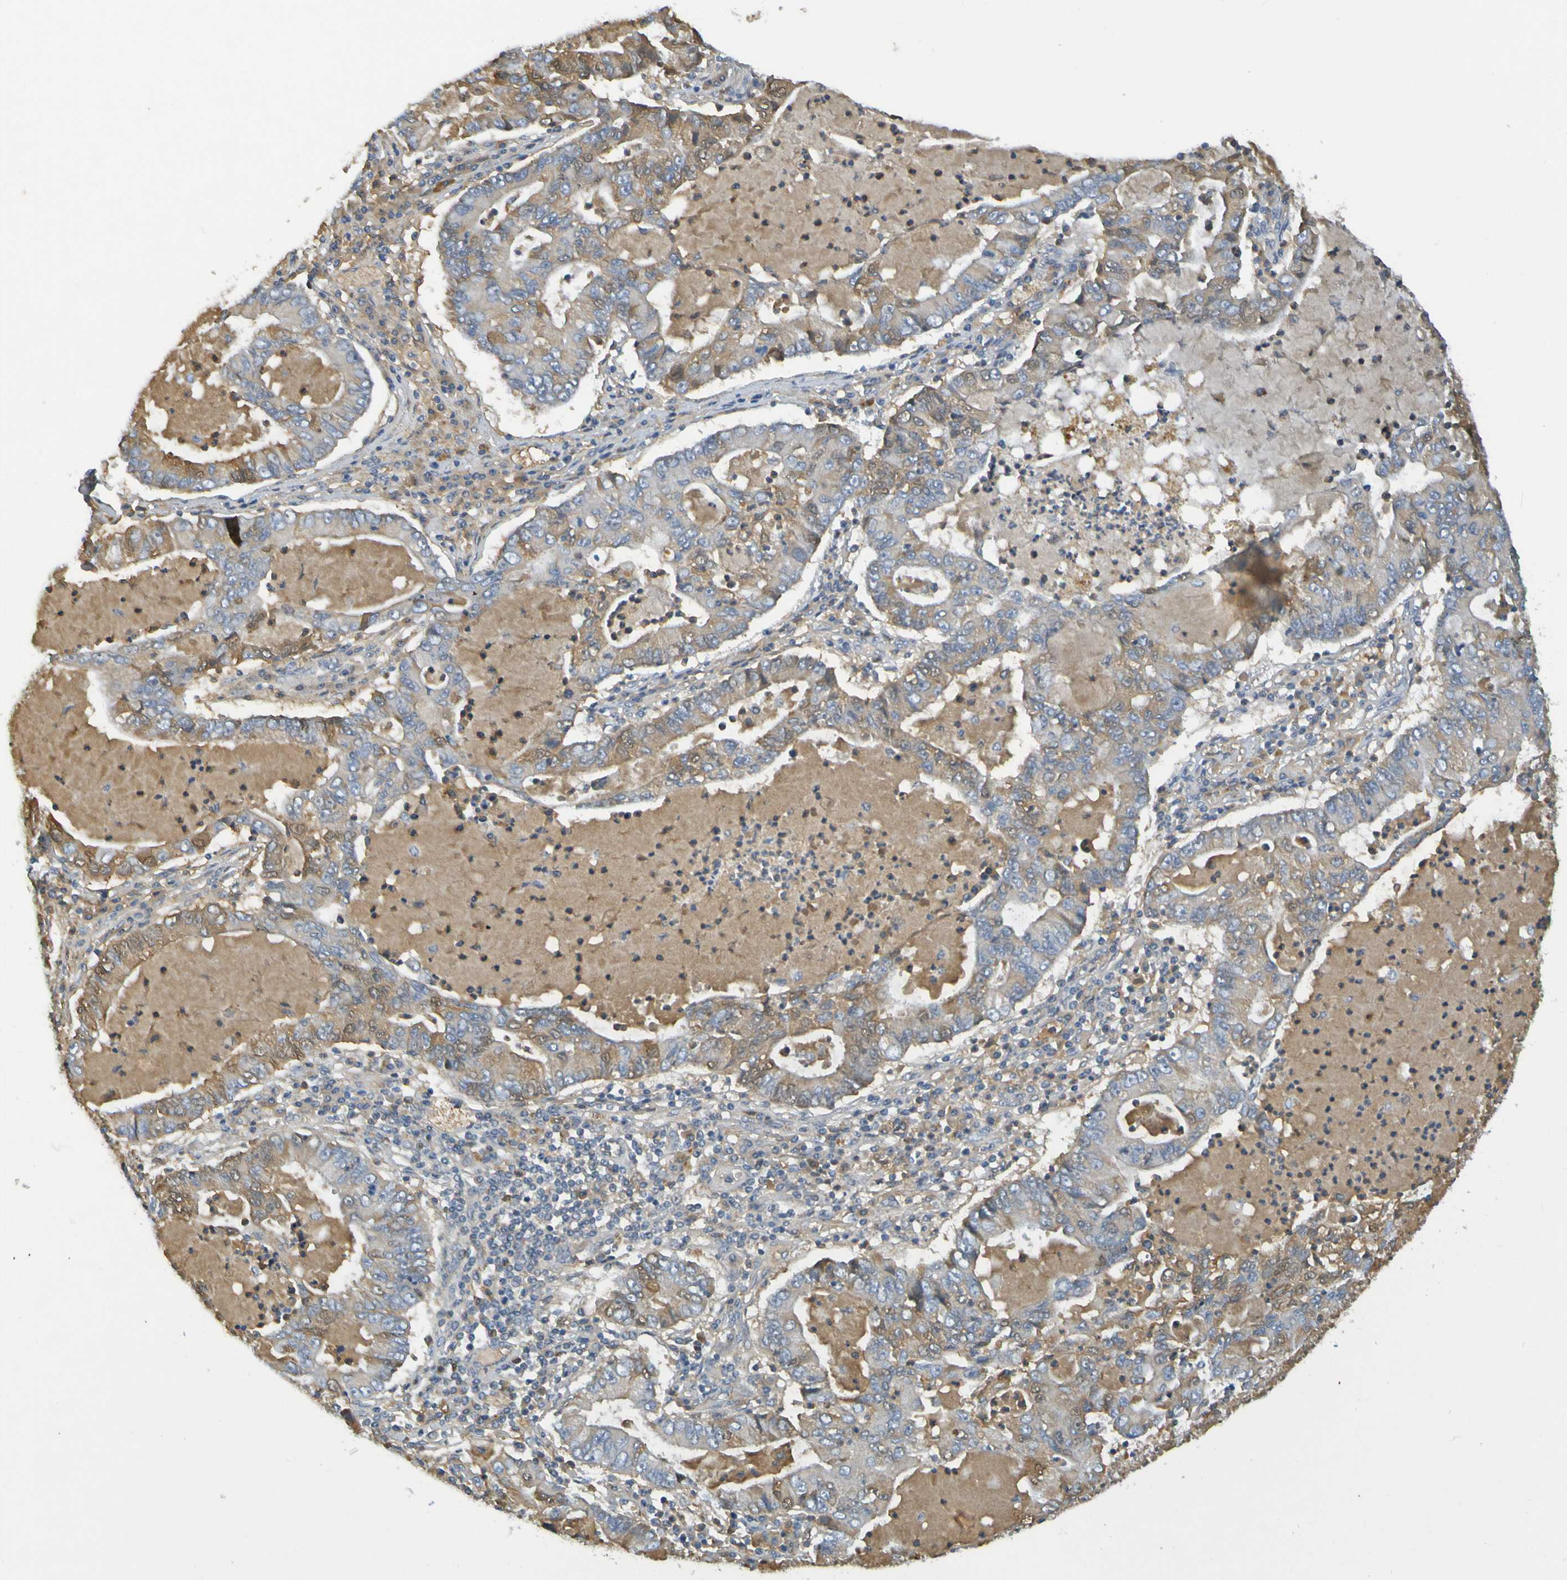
{"staining": {"intensity": "weak", "quantity": ">75%", "location": "cytoplasmic/membranous"}, "tissue": "lung cancer", "cell_type": "Tumor cells", "image_type": "cancer", "snomed": [{"axis": "morphology", "description": "Adenocarcinoma, NOS"}, {"axis": "topography", "description": "Lung"}], "caption": "Tumor cells display low levels of weak cytoplasmic/membranous staining in approximately >75% of cells in human lung adenocarcinoma. (Brightfield microscopy of DAB IHC at high magnification).", "gene": "C1QA", "patient": {"sex": "female", "age": 51}}